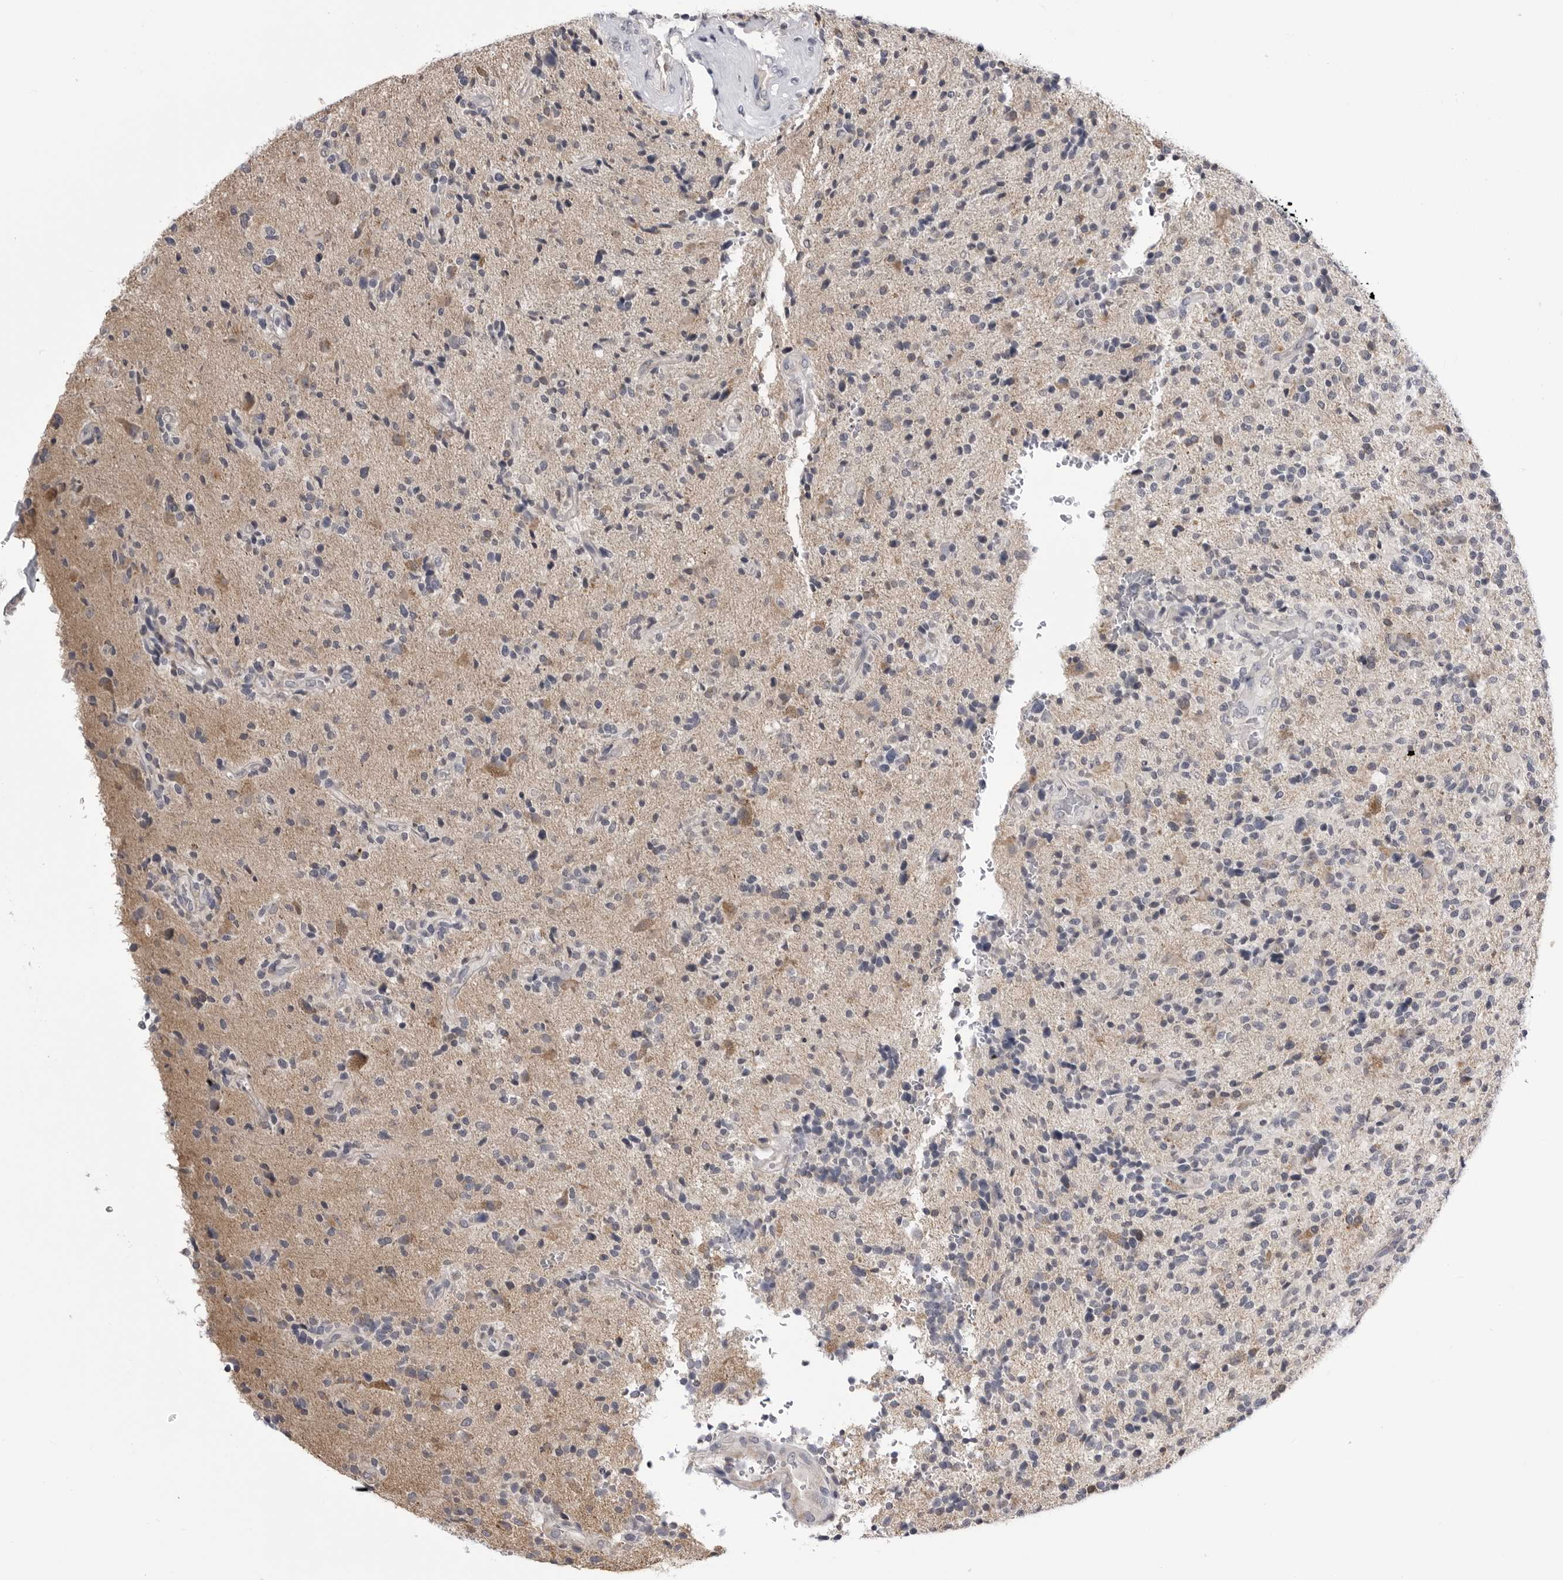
{"staining": {"intensity": "negative", "quantity": "none", "location": "none"}, "tissue": "glioma", "cell_type": "Tumor cells", "image_type": "cancer", "snomed": [{"axis": "morphology", "description": "Glioma, malignant, High grade"}, {"axis": "topography", "description": "Brain"}], "caption": "Tumor cells are negative for protein expression in human malignant high-grade glioma. (Stains: DAB IHC with hematoxylin counter stain, Microscopy: brightfield microscopy at high magnification).", "gene": "FH", "patient": {"sex": "male", "age": 72}}